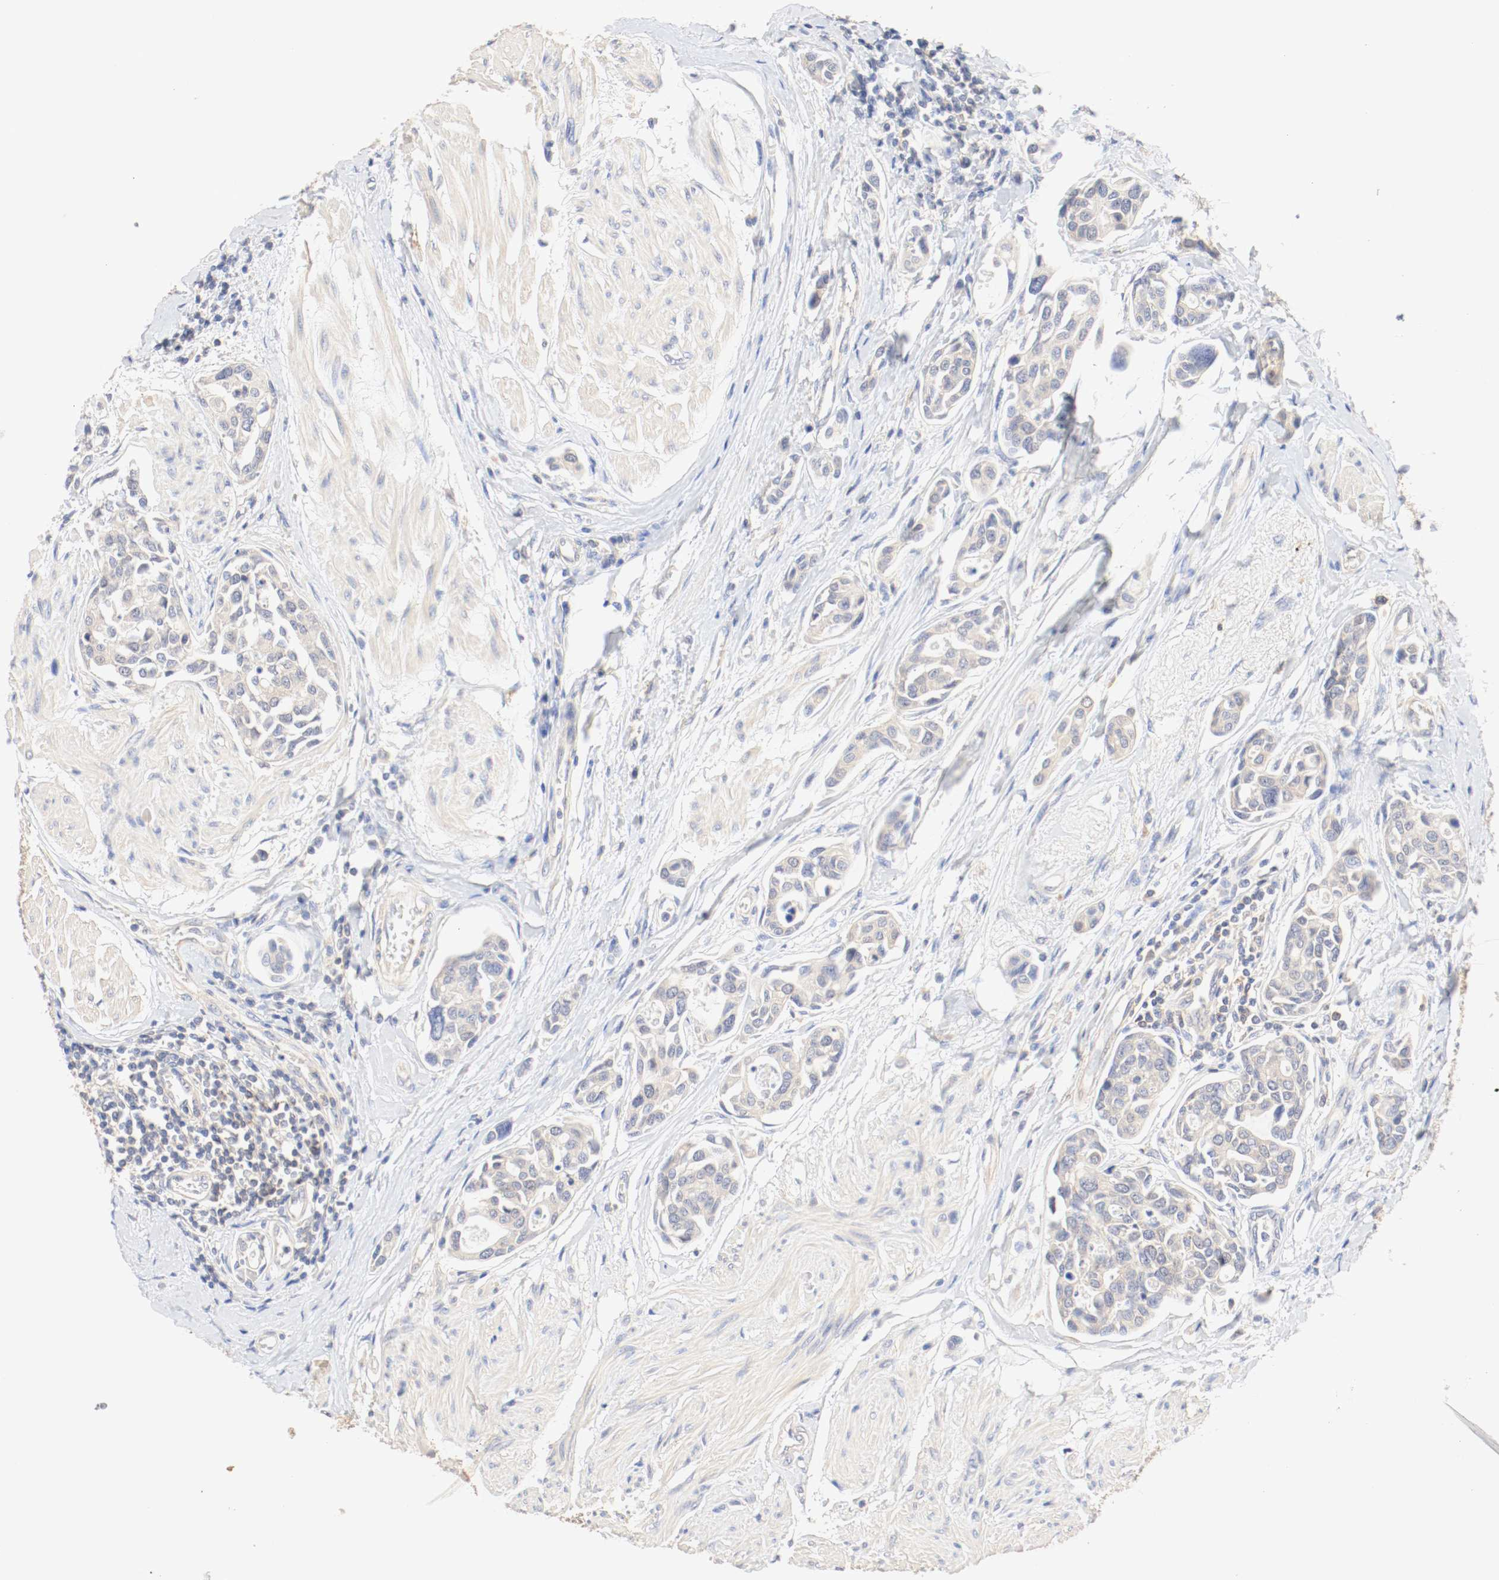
{"staining": {"intensity": "weak", "quantity": "<25%", "location": "cytoplasmic/membranous"}, "tissue": "urothelial cancer", "cell_type": "Tumor cells", "image_type": "cancer", "snomed": [{"axis": "morphology", "description": "Urothelial carcinoma, High grade"}, {"axis": "topography", "description": "Urinary bladder"}], "caption": "Tumor cells show no significant protein positivity in urothelial cancer.", "gene": "GIT1", "patient": {"sex": "male", "age": 78}}